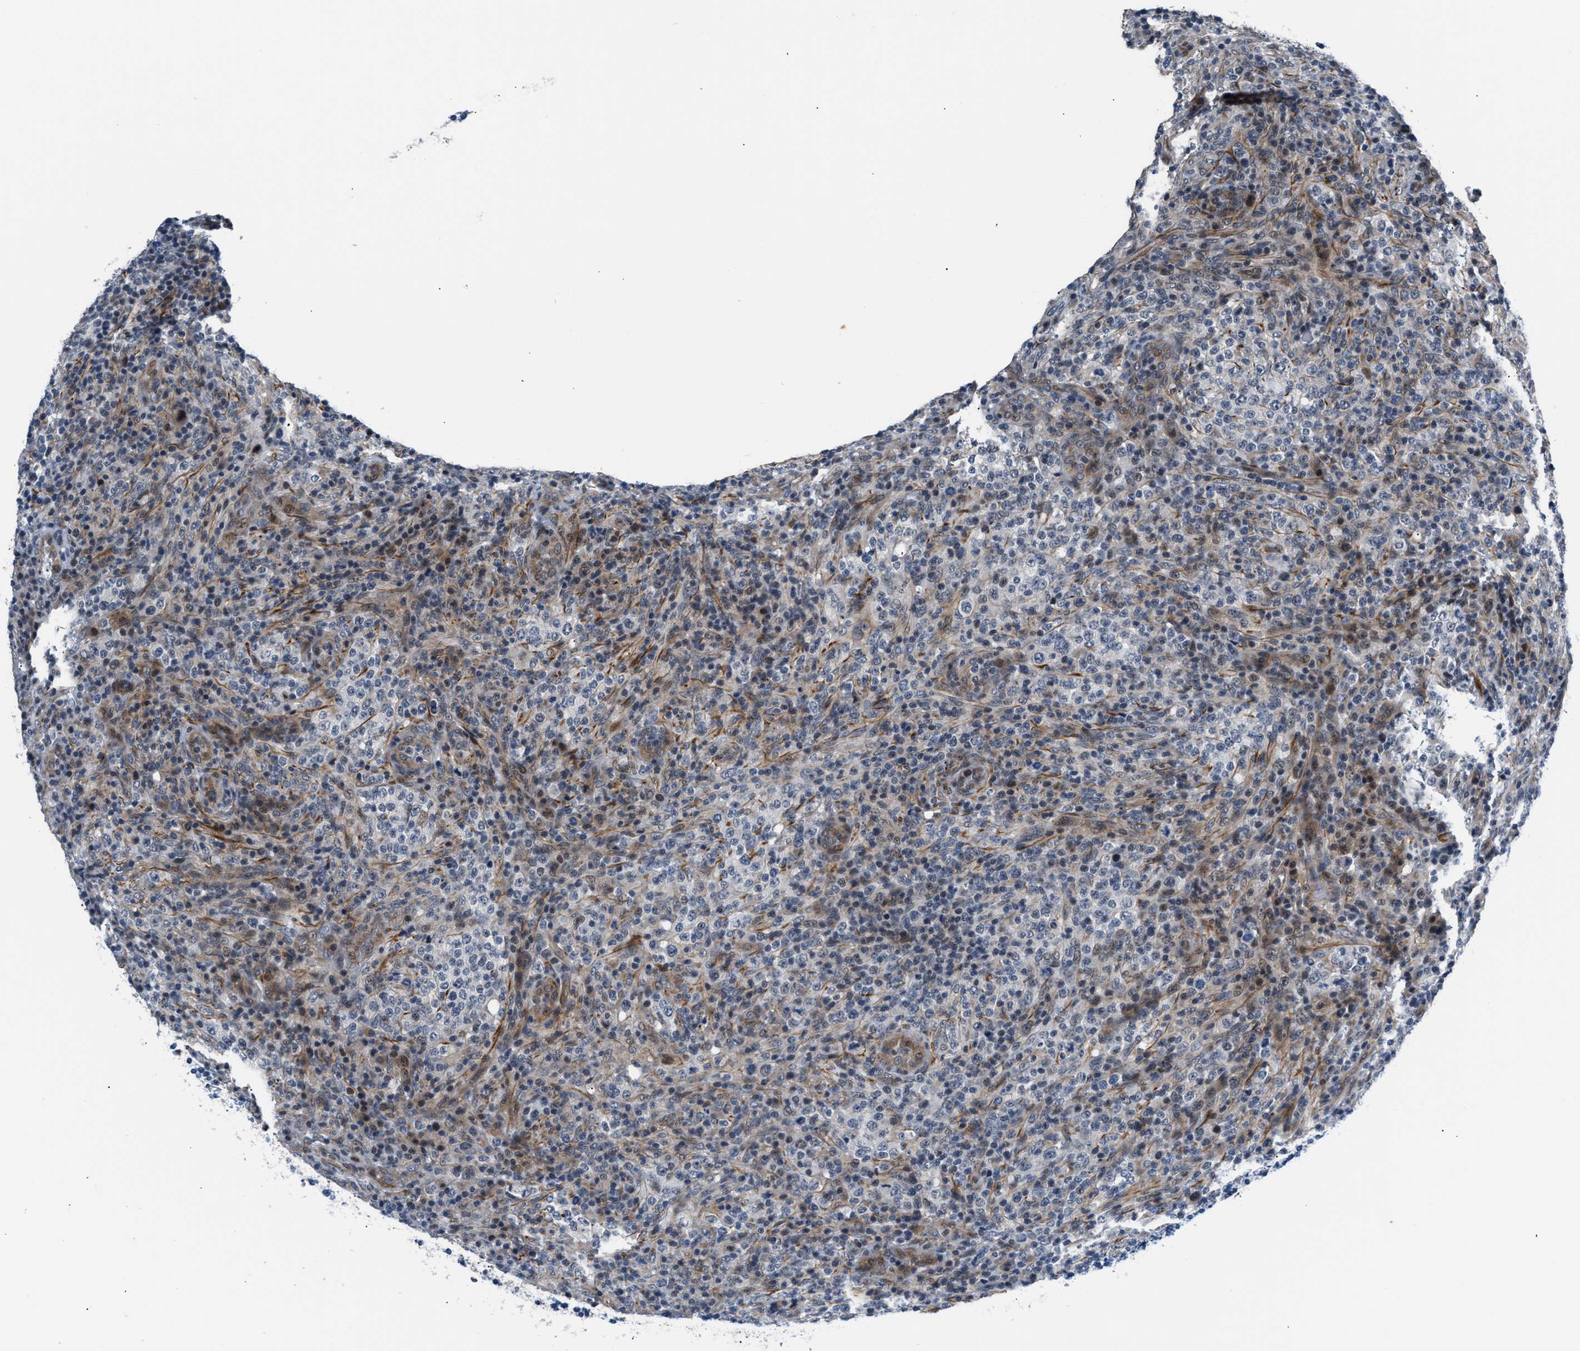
{"staining": {"intensity": "negative", "quantity": "none", "location": "none"}, "tissue": "lymphoma", "cell_type": "Tumor cells", "image_type": "cancer", "snomed": [{"axis": "morphology", "description": "Malignant lymphoma, non-Hodgkin's type, High grade"}, {"axis": "topography", "description": "Lymph node"}], "caption": "IHC of lymphoma exhibits no expression in tumor cells.", "gene": "PPM1H", "patient": {"sex": "female", "age": 76}}